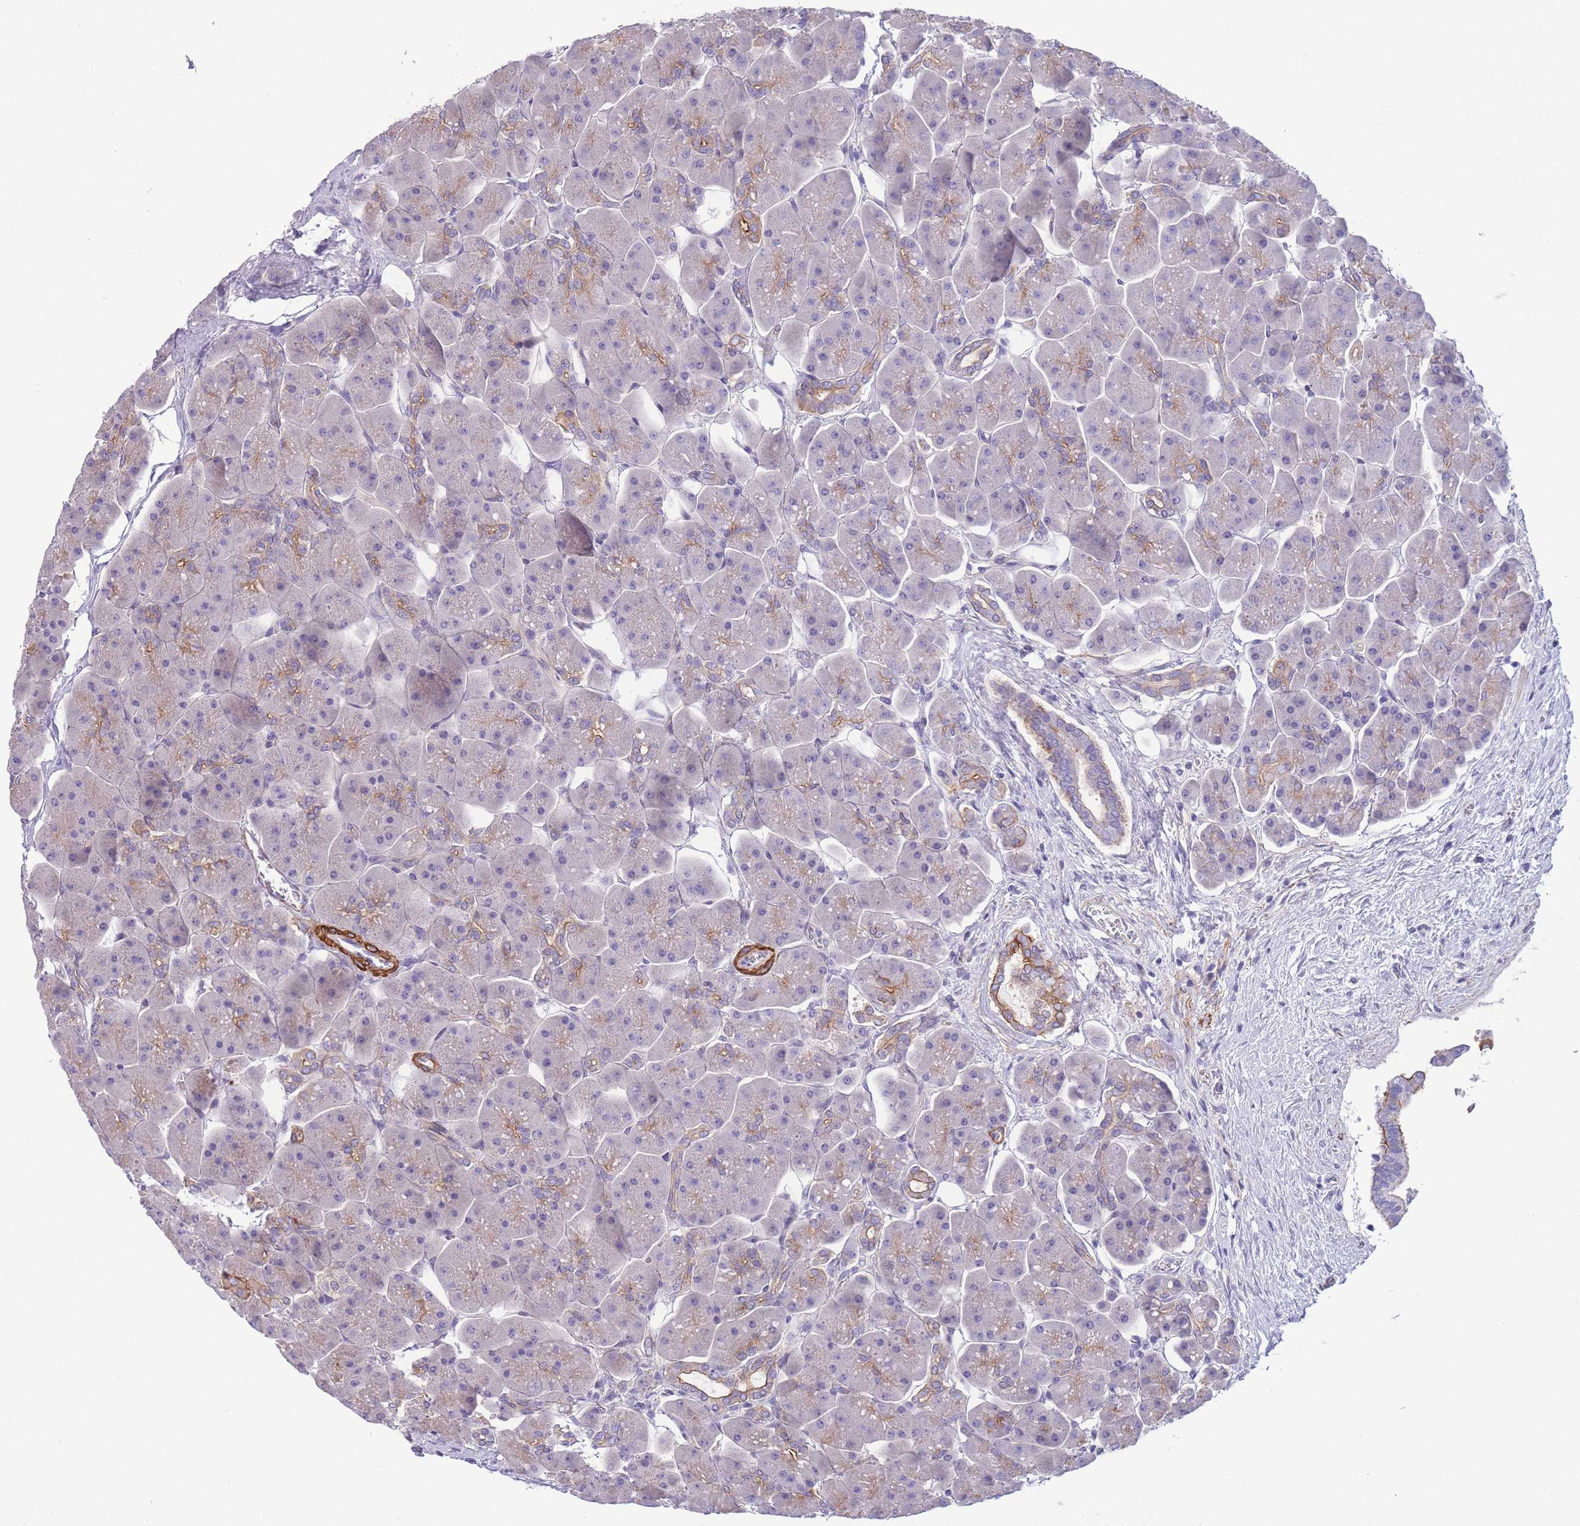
{"staining": {"intensity": "moderate", "quantity": "<25%", "location": "cytoplasmic/membranous"}, "tissue": "pancreas", "cell_type": "Exocrine glandular cells", "image_type": "normal", "snomed": [{"axis": "morphology", "description": "Normal tissue, NOS"}, {"axis": "topography", "description": "Pancreas"}], "caption": "Normal pancreas shows moderate cytoplasmic/membranous expression in approximately <25% of exocrine glandular cells, visualized by immunohistochemistry.", "gene": "FAM124A", "patient": {"sex": "male", "age": 66}}